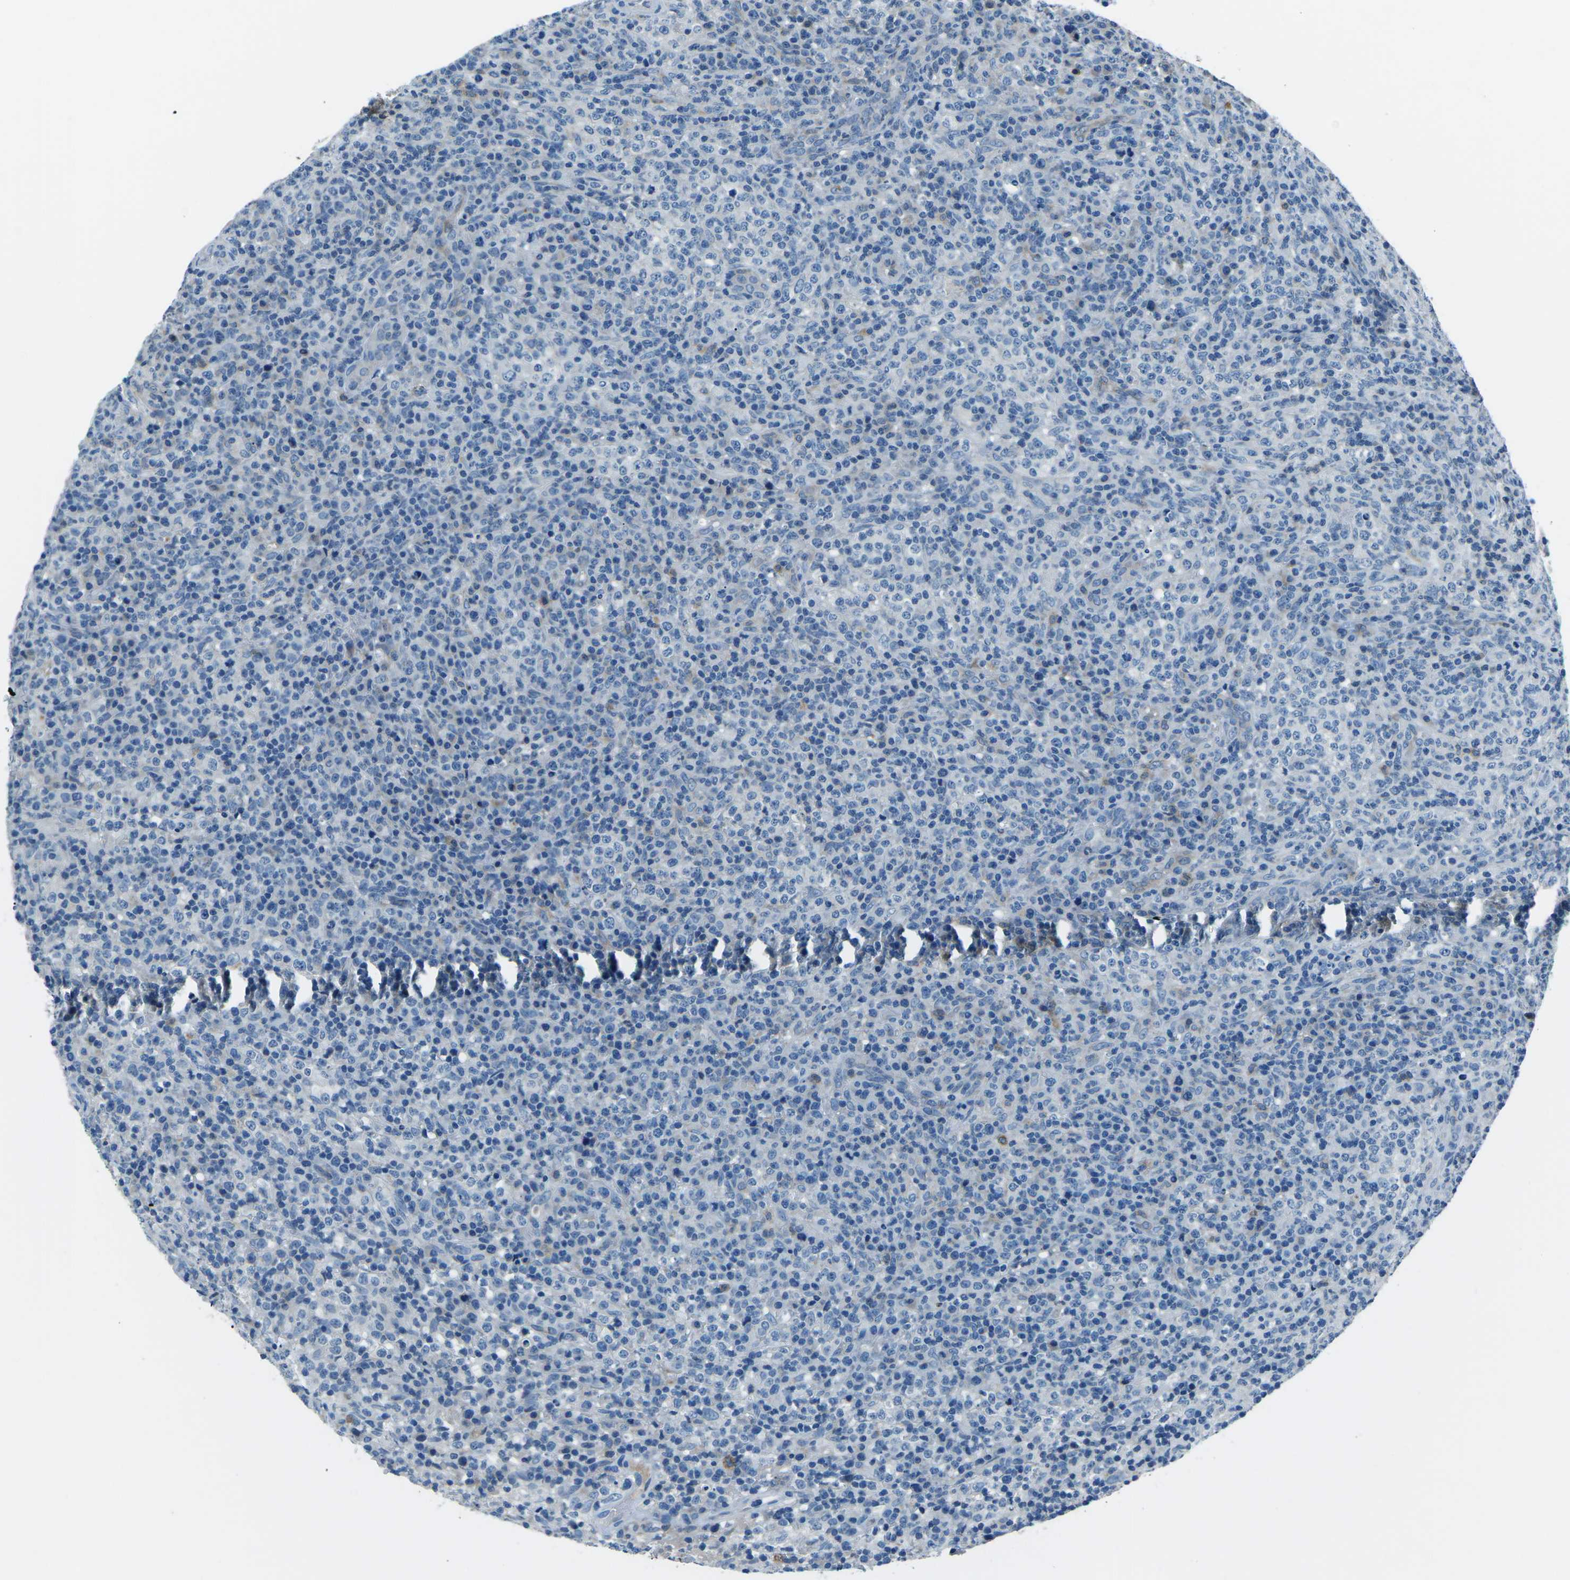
{"staining": {"intensity": "weak", "quantity": "<25%", "location": "cytoplasmic/membranous"}, "tissue": "lymphoma", "cell_type": "Tumor cells", "image_type": "cancer", "snomed": [{"axis": "morphology", "description": "Malignant lymphoma, non-Hodgkin's type, High grade"}, {"axis": "topography", "description": "Lymph node"}], "caption": "The histopathology image exhibits no staining of tumor cells in malignant lymphoma, non-Hodgkin's type (high-grade). (IHC, brightfield microscopy, high magnification).", "gene": "CD1D", "patient": {"sex": "female", "age": 76}}